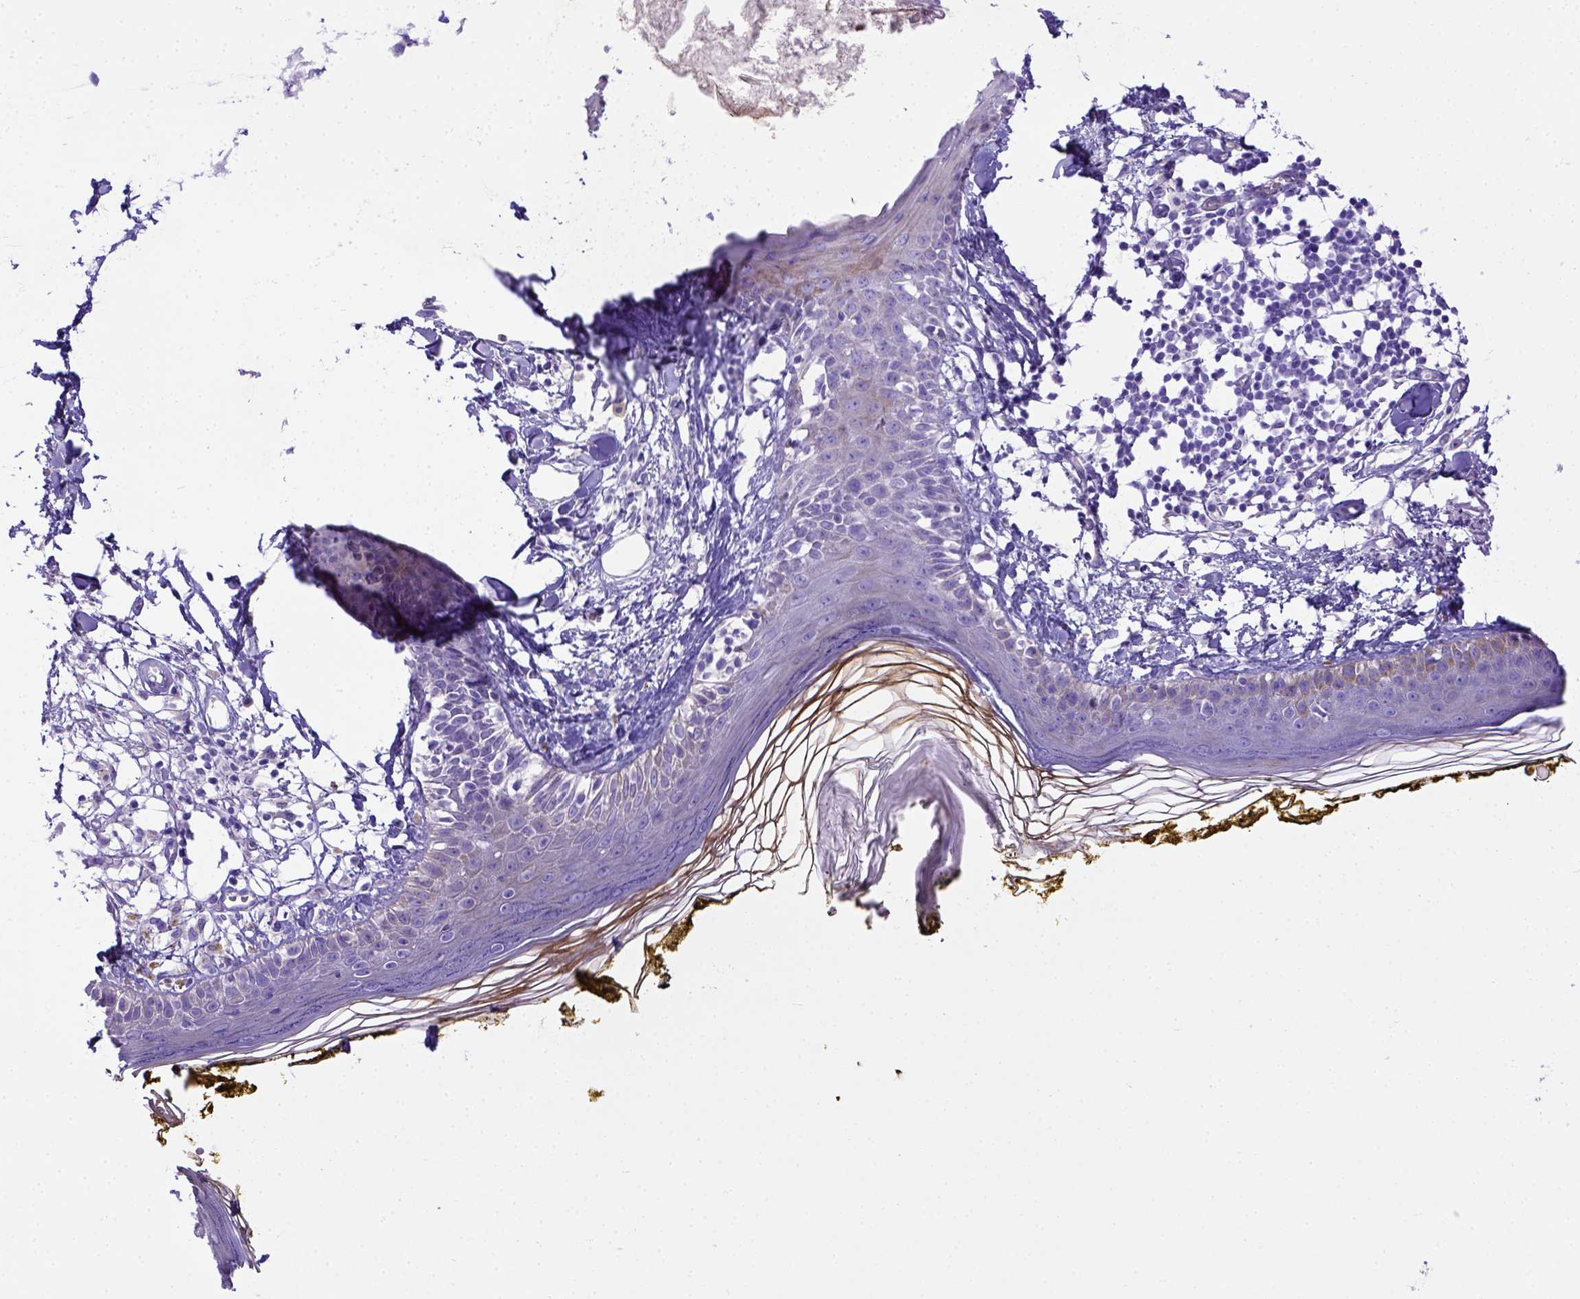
{"staining": {"intensity": "negative", "quantity": "none", "location": "none"}, "tissue": "skin", "cell_type": "Fibroblasts", "image_type": "normal", "snomed": [{"axis": "morphology", "description": "Normal tissue, NOS"}, {"axis": "topography", "description": "Skin"}], "caption": "Image shows no protein expression in fibroblasts of benign skin. The staining is performed using DAB (3,3'-diaminobenzidine) brown chromogen with nuclei counter-stained in using hematoxylin.", "gene": "LRRC18", "patient": {"sex": "male", "age": 76}}